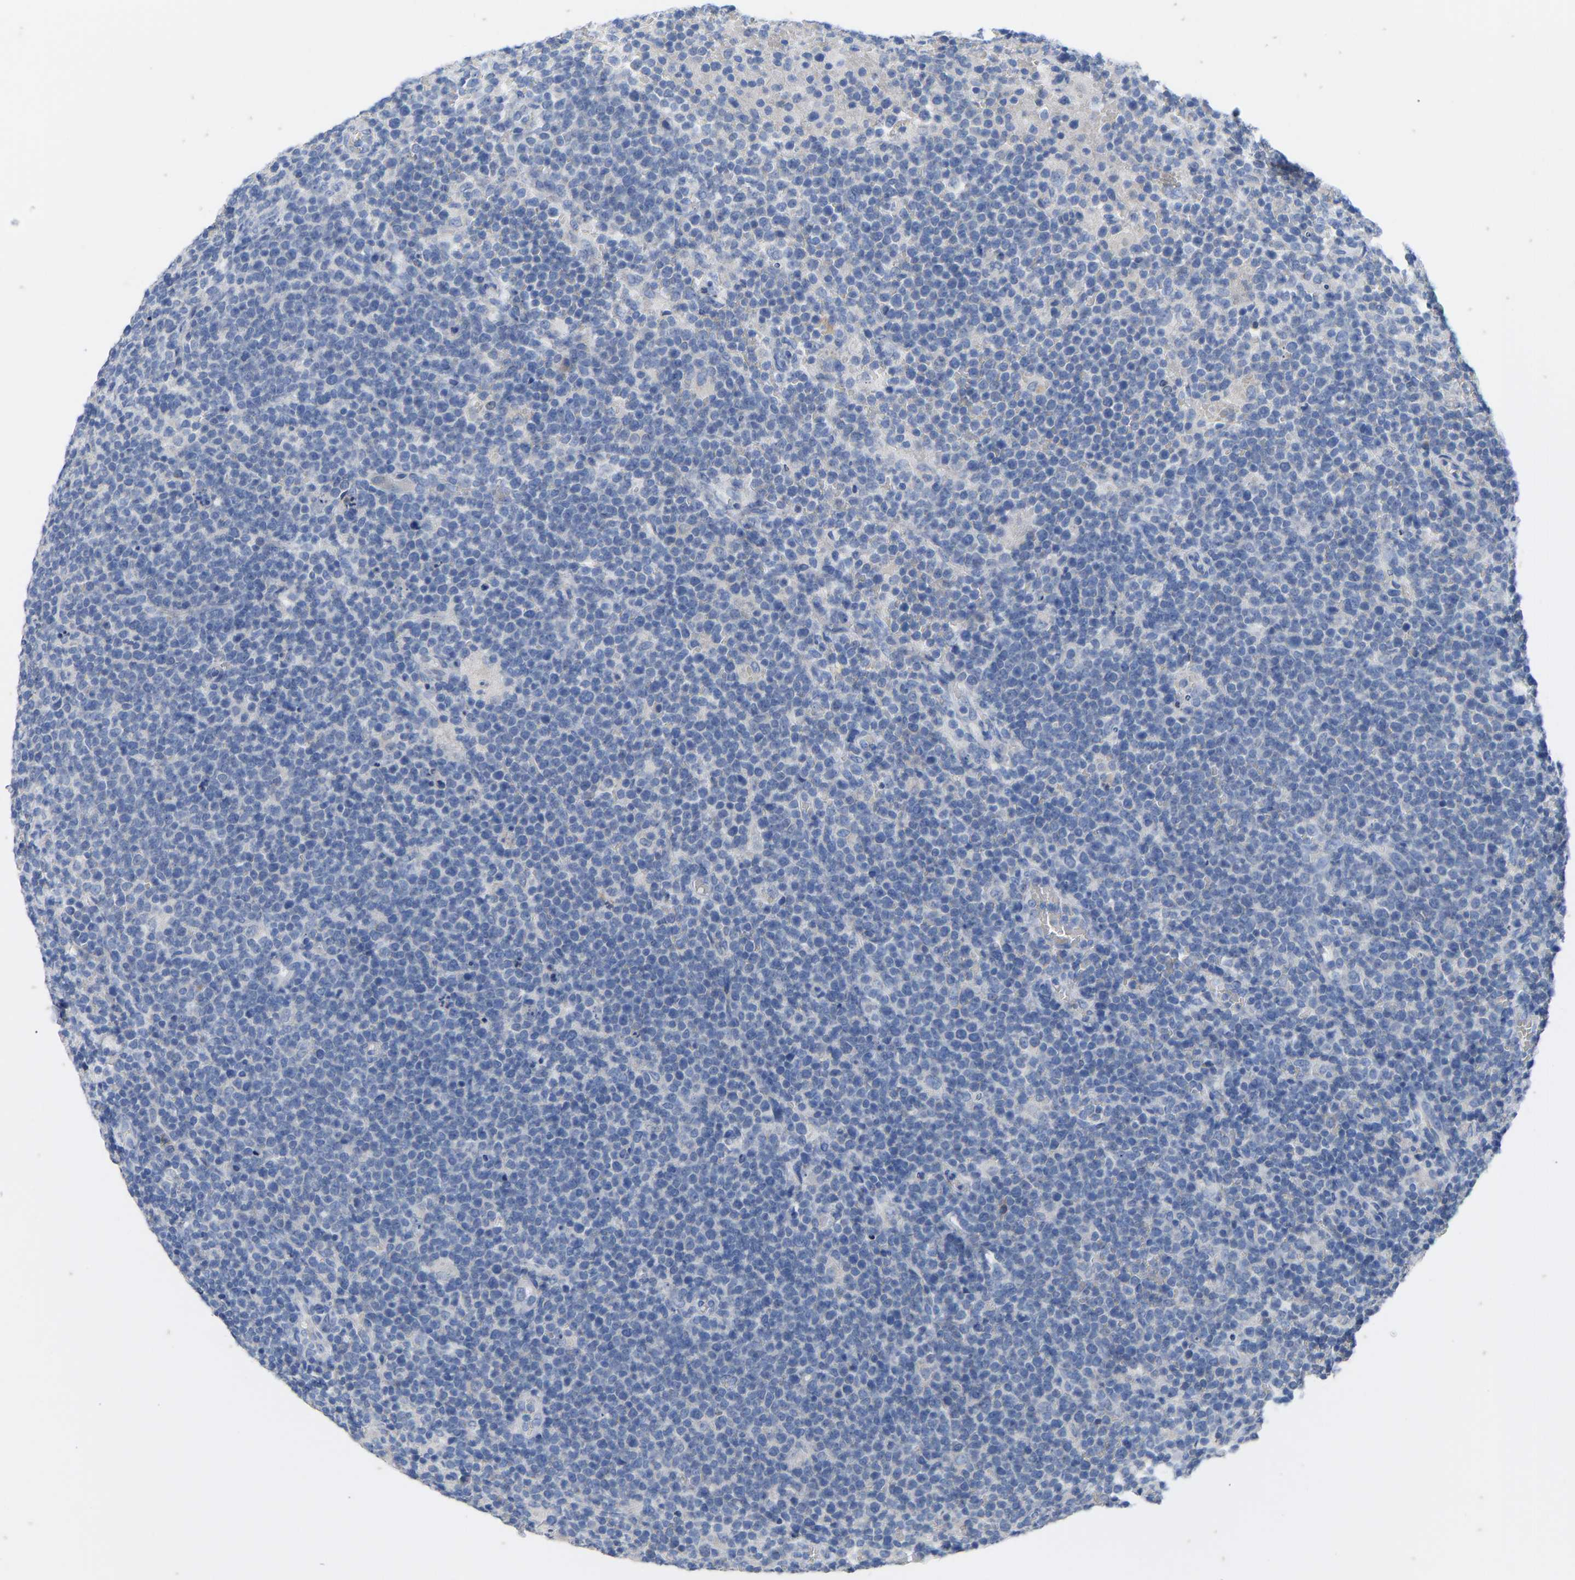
{"staining": {"intensity": "negative", "quantity": "none", "location": "none"}, "tissue": "lymphoma", "cell_type": "Tumor cells", "image_type": "cancer", "snomed": [{"axis": "morphology", "description": "Malignant lymphoma, non-Hodgkin's type, High grade"}, {"axis": "topography", "description": "Lymph node"}], "caption": "A photomicrograph of high-grade malignant lymphoma, non-Hodgkin's type stained for a protein demonstrates no brown staining in tumor cells.", "gene": "OLIG2", "patient": {"sex": "male", "age": 61}}